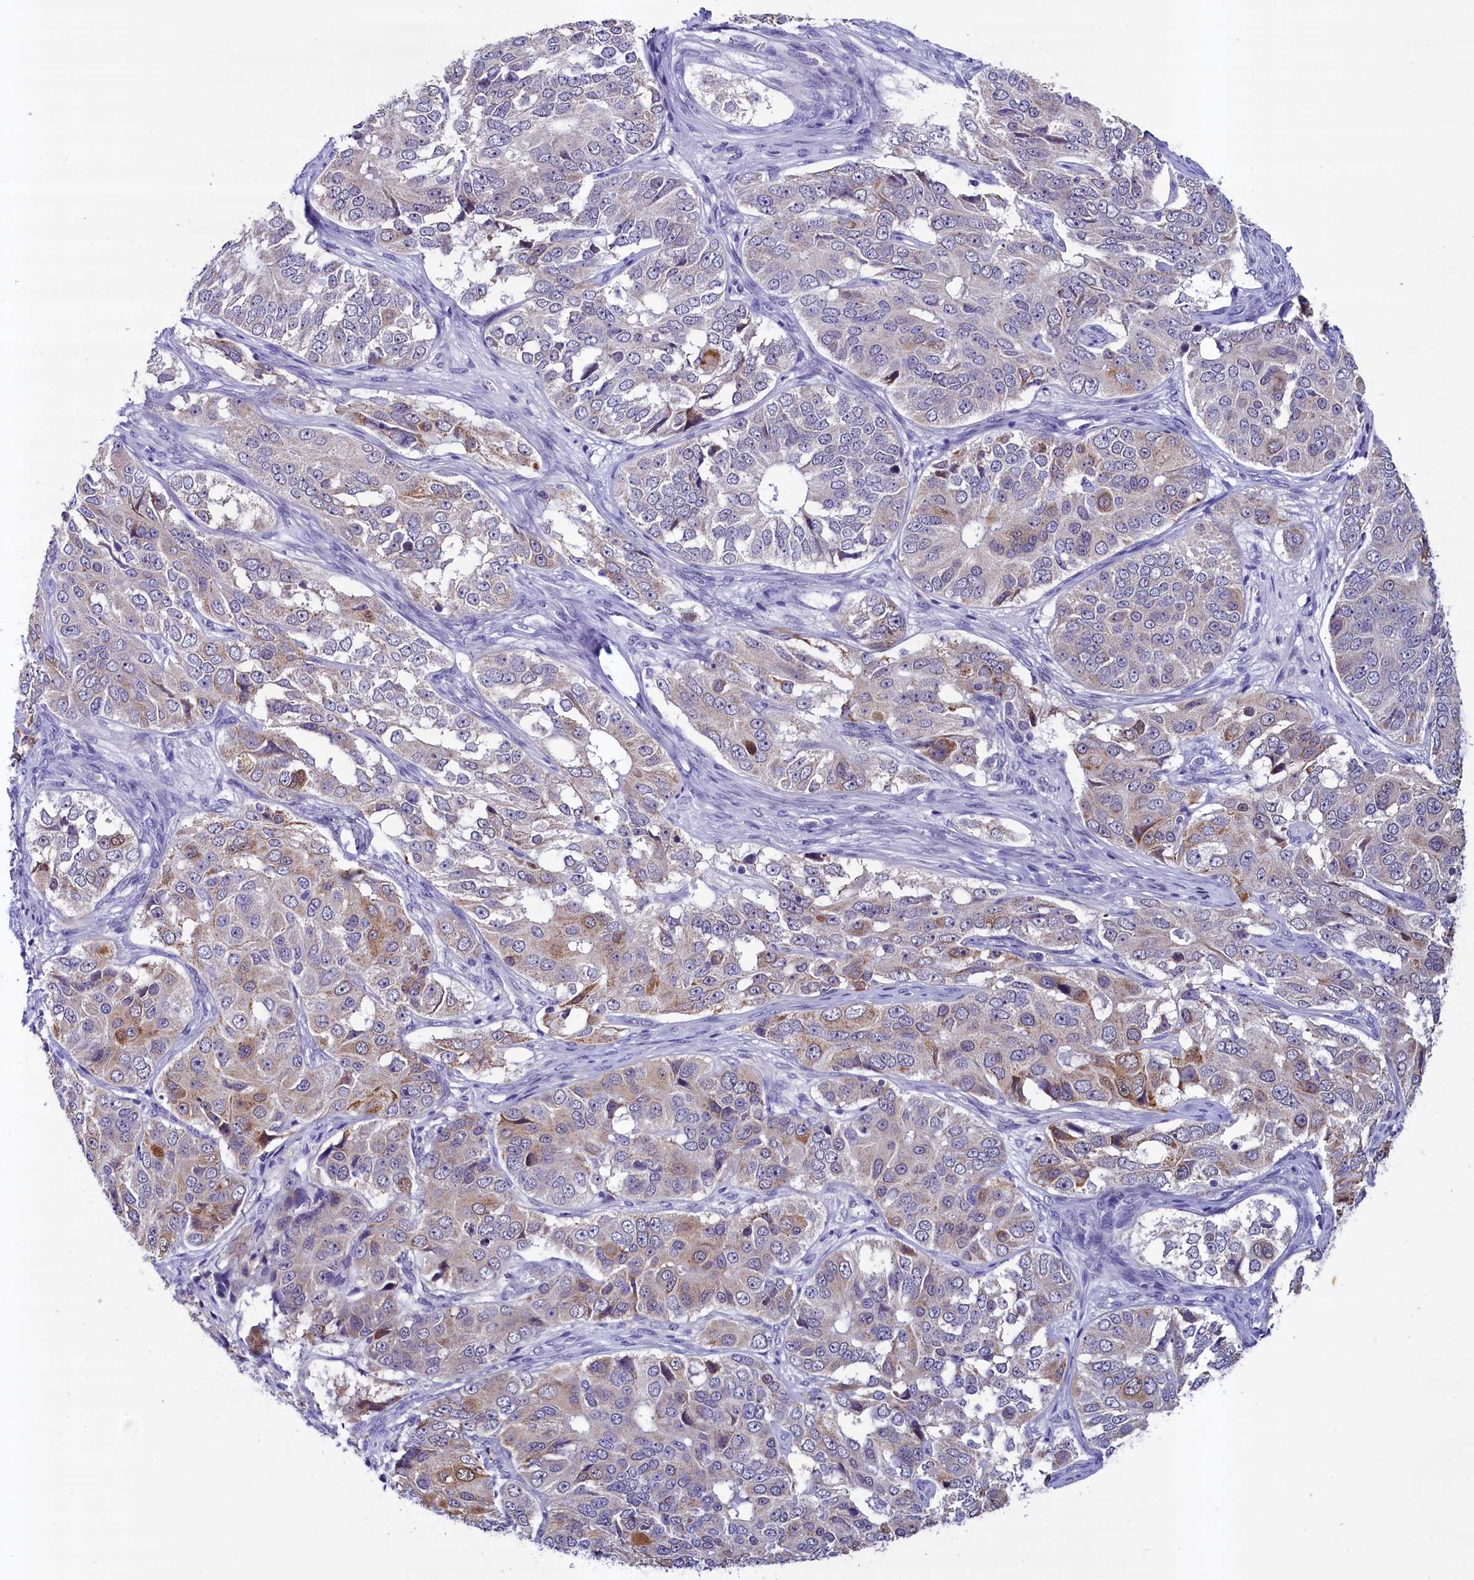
{"staining": {"intensity": "moderate", "quantity": "<25%", "location": "cytoplasmic/membranous"}, "tissue": "ovarian cancer", "cell_type": "Tumor cells", "image_type": "cancer", "snomed": [{"axis": "morphology", "description": "Carcinoma, endometroid"}, {"axis": "topography", "description": "Ovary"}], "caption": "About <25% of tumor cells in ovarian cancer (endometroid carcinoma) exhibit moderate cytoplasmic/membranous protein positivity as visualized by brown immunohistochemical staining.", "gene": "SCD5", "patient": {"sex": "female", "age": 51}}